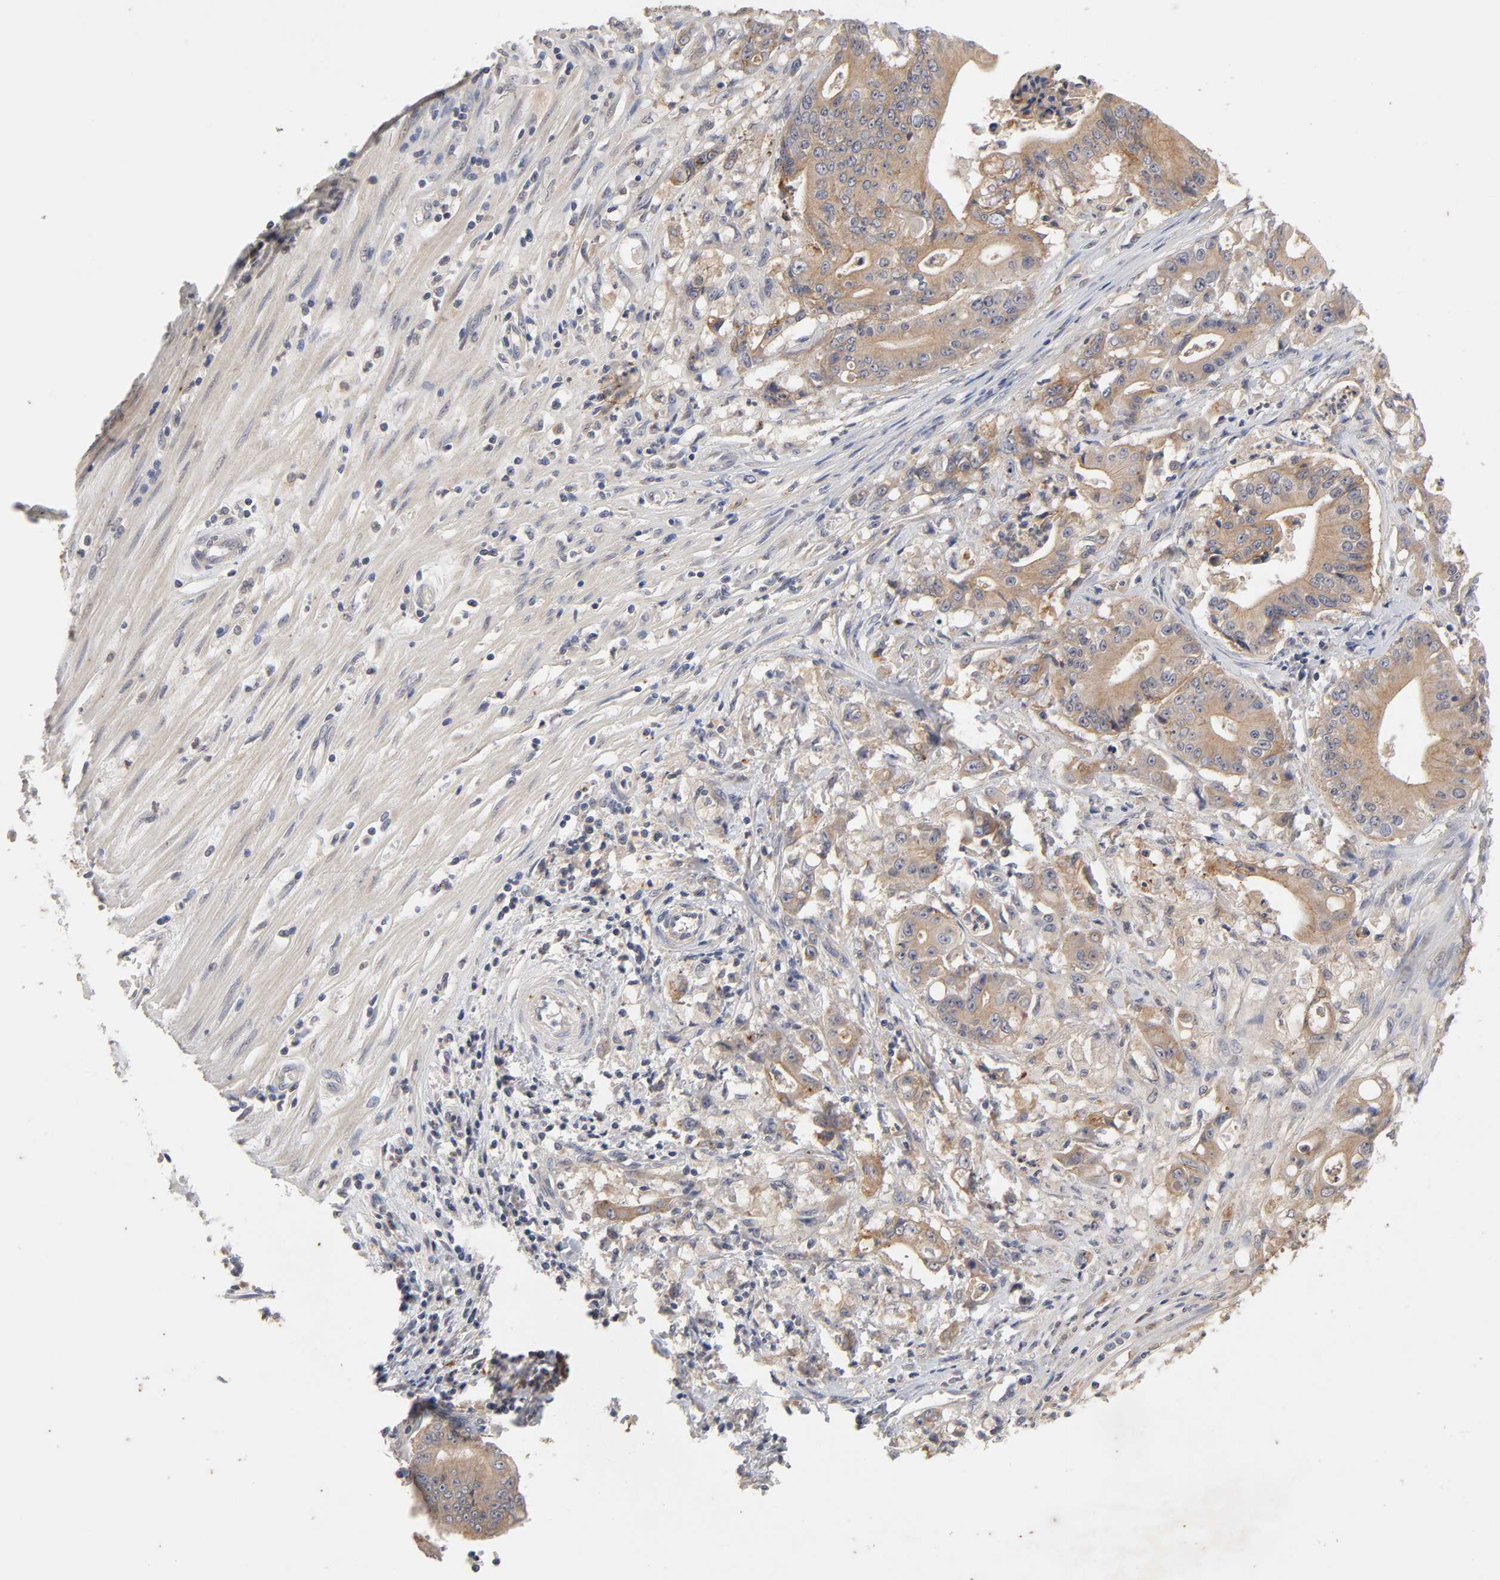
{"staining": {"intensity": "moderate", "quantity": ">75%", "location": "cytoplasmic/membranous"}, "tissue": "pancreatic cancer", "cell_type": "Tumor cells", "image_type": "cancer", "snomed": [{"axis": "morphology", "description": "Normal tissue, NOS"}, {"axis": "topography", "description": "Lymph node"}], "caption": "IHC staining of pancreatic cancer, which shows medium levels of moderate cytoplasmic/membranous staining in approximately >75% of tumor cells indicating moderate cytoplasmic/membranous protein expression. The staining was performed using DAB (brown) for protein detection and nuclei were counterstained in hematoxylin (blue).", "gene": "CXADR", "patient": {"sex": "male", "age": 62}}